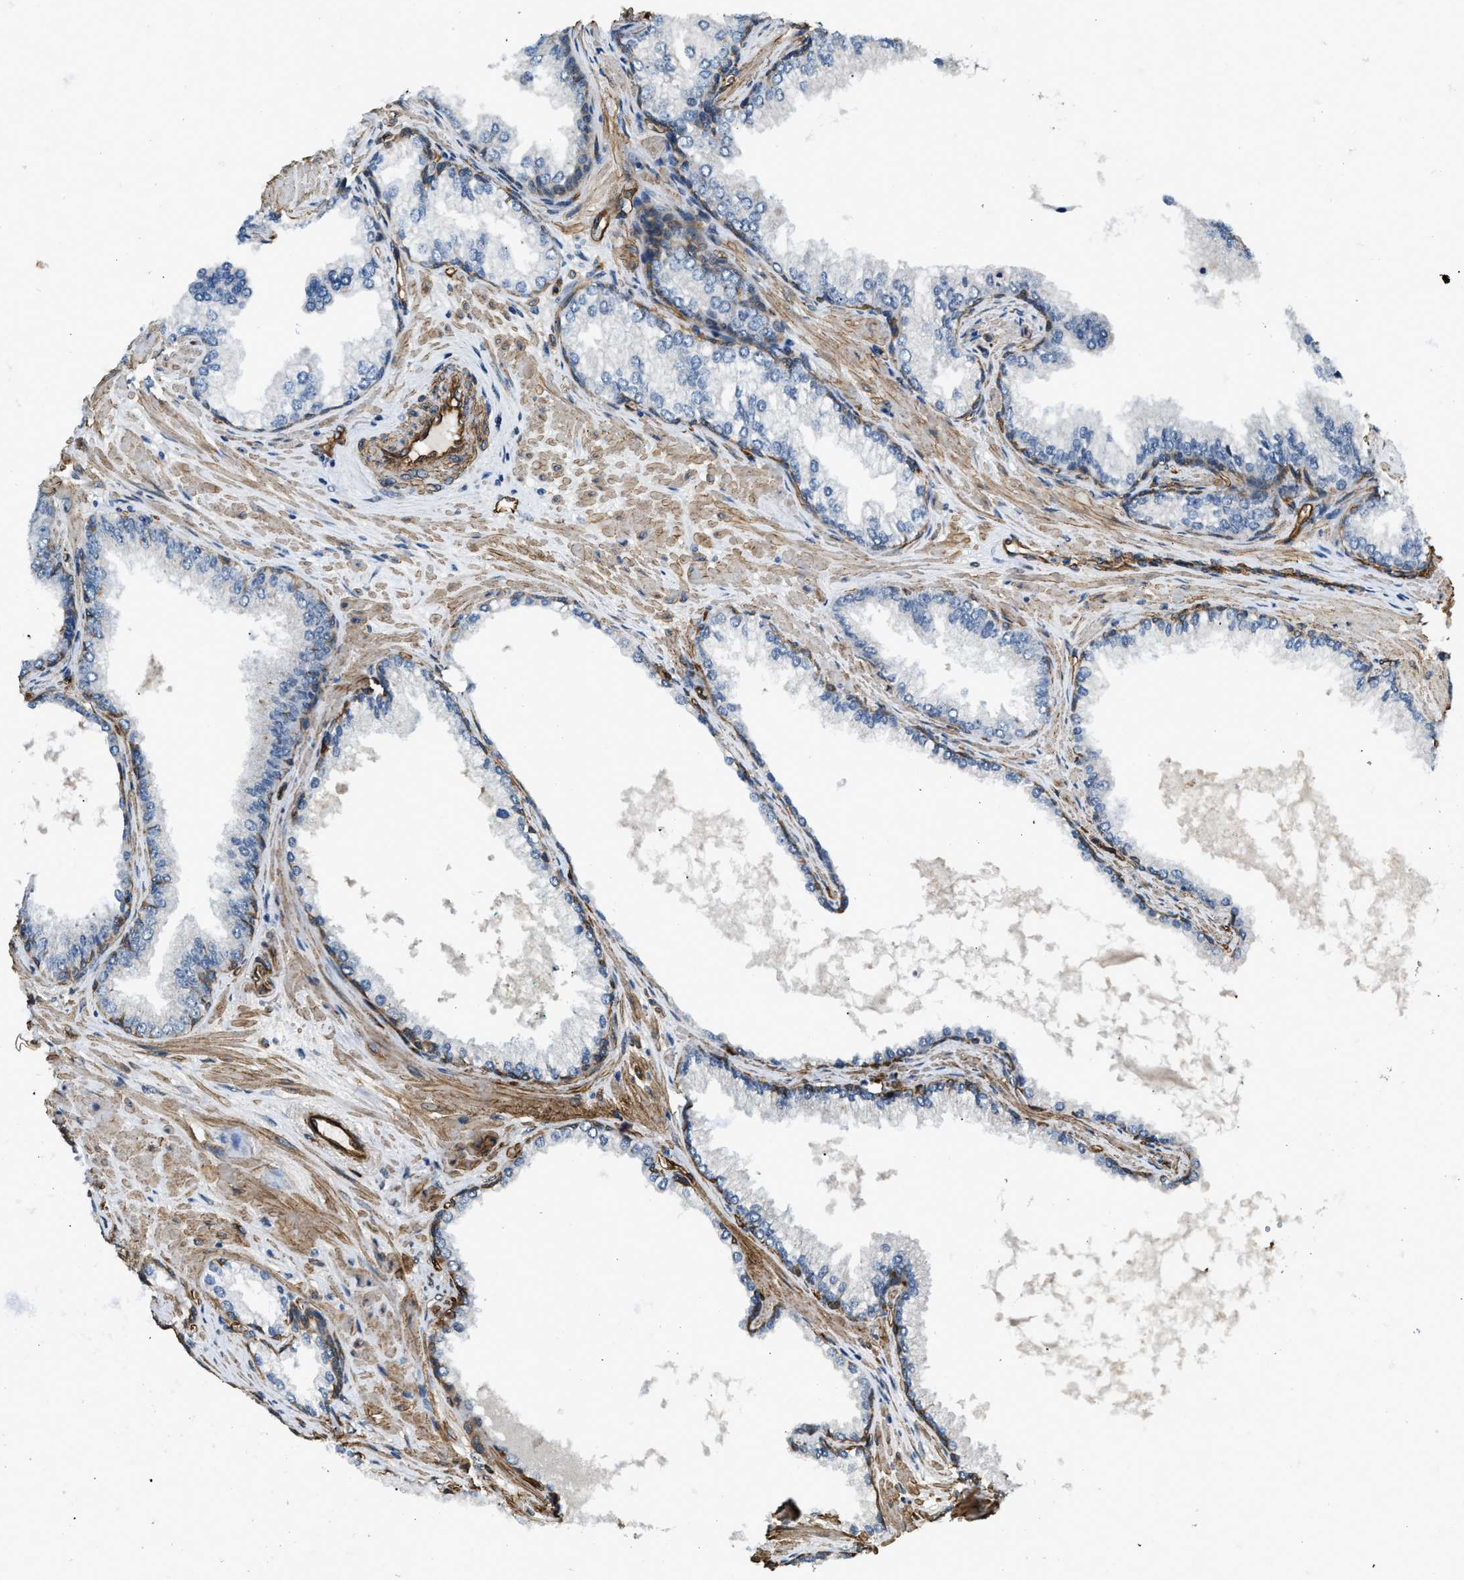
{"staining": {"intensity": "negative", "quantity": "none", "location": "none"}, "tissue": "prostate cancer", "cell_type": "Tumor cells", "image_type": "cancer", "snomed": [{"axis": "morphology", "description": "Adenocarcinoma, High grade"}, {"axis": "topography", "description": "Prostate"}], "caption": "DAB (3,3'-diaminobenzidine) immunohistochemical staining of human adenocarcinoma (high-grade) (prostate) exhibits no significant staining in tumor cells. (Brightfield microscopy of DAB immunohistochemistry (IHC) at high magnification).", "gene": "NMB", "patient": {"sex": "male", "age": 71}}